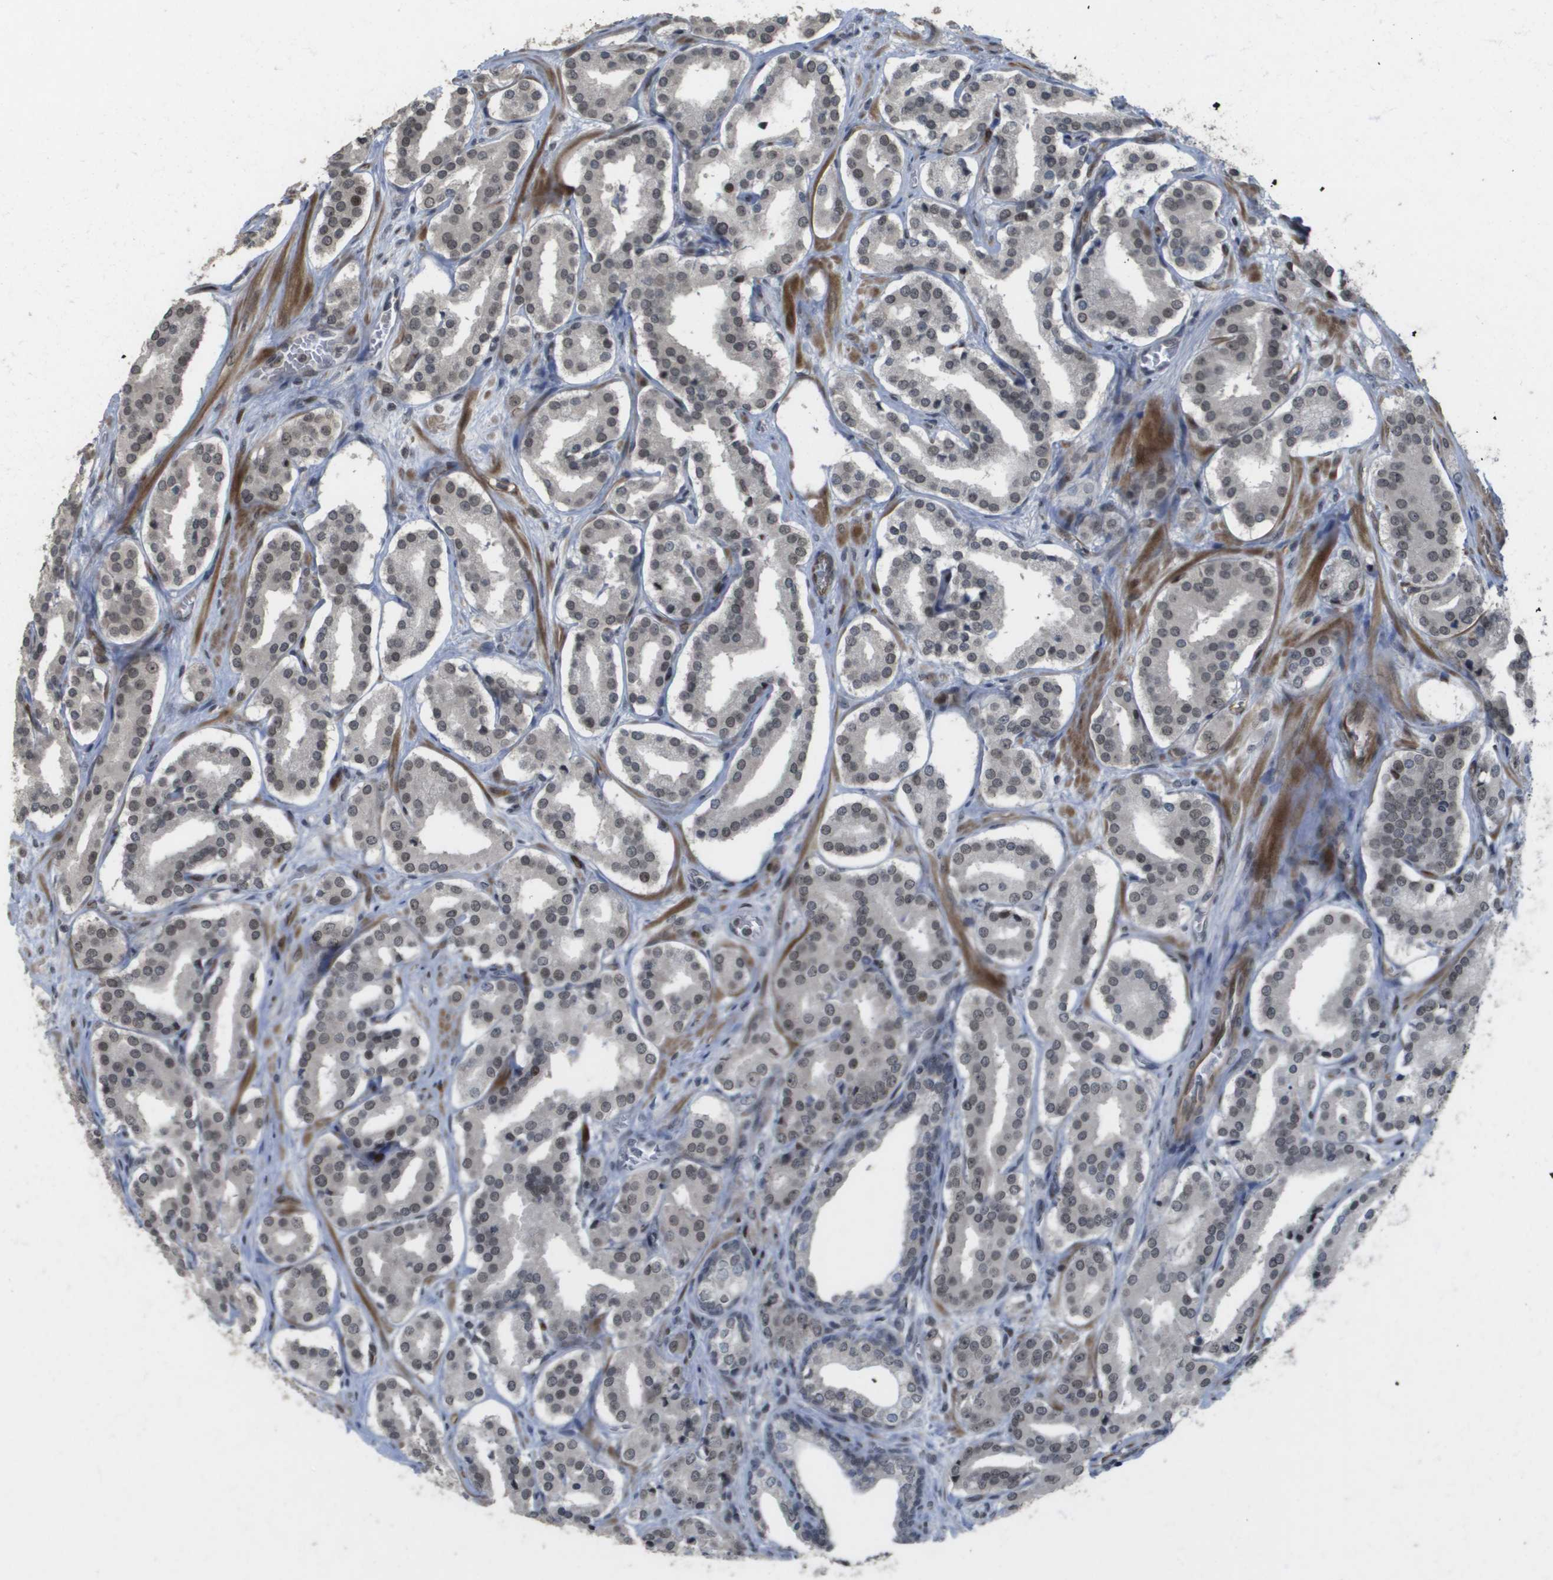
{"staining": {"intensity": "weak", "quantity": "25%-75%", "location": "nuclear"}, "tissue": "prostate cancer", "cell_type": "Tumor cells", "image_type": "cancer", "snomed": [{"axis": "morphology", "description": "Adenocarcinoma, High grade"}, {"axis": "topography", "description": "Prostate"}], "caption": "Immunohistochemical staining of high-grade adenocarcinoma (prostate) reveals low levels of weak nuclear protein staining in about 25%-75% of tumor cells.", "gene": "KAT5", "patient": {"sex": "male", "age": 60}}